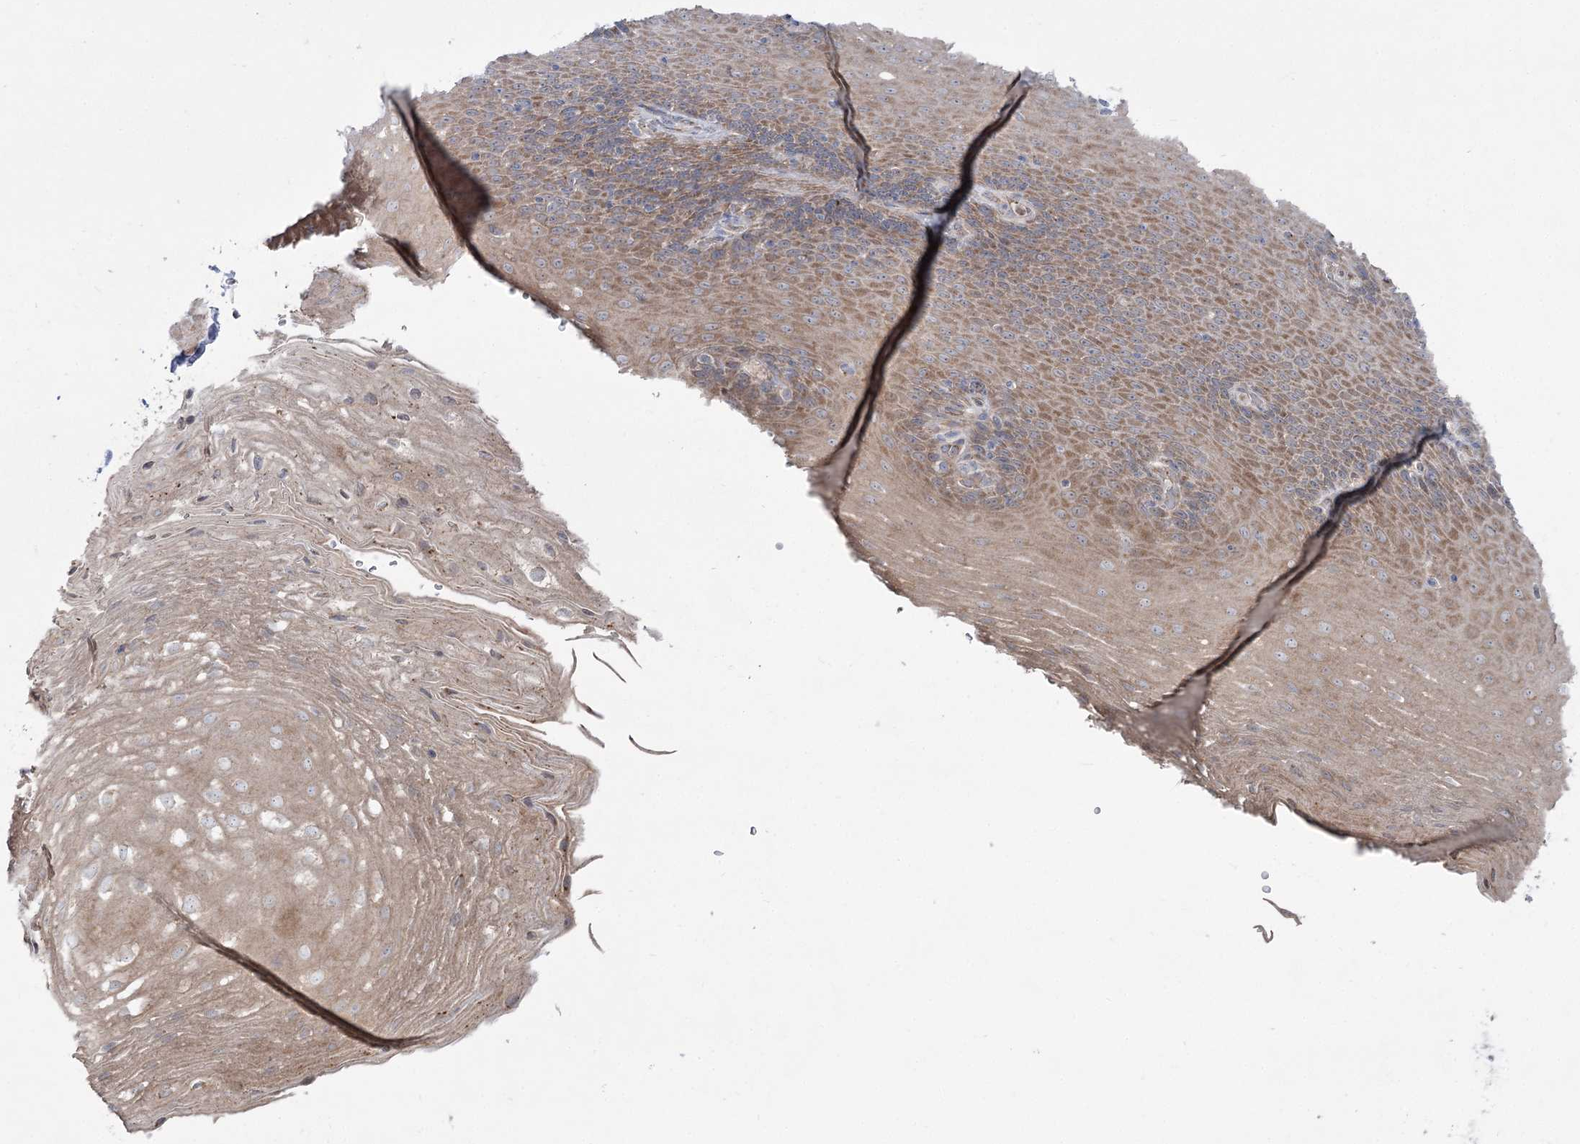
{"staining": {"intensity": "moderate", "quantity": "25%-75%", "location": "cytoplasmic/membranous"}, "tissue": "esophagus", "cell_type": "Squamous epithelial cells", "image_type": "normal", "snomed": [{"axis": "morphology", "description": "Normal tissue, NOS"}, {"axis": "topography", "description": "Esophagus"}], "caption": "DAB (3,3'-diaminobenzidine) immunohistochemical staining of unremarkable esophagus shows moderate cytoplasmic/membranous protein positivity in approximately 25%-75% of squamous epithelial cells.", "gene": "SCN11A", "patient": {"sex": "female", "age": 66}}